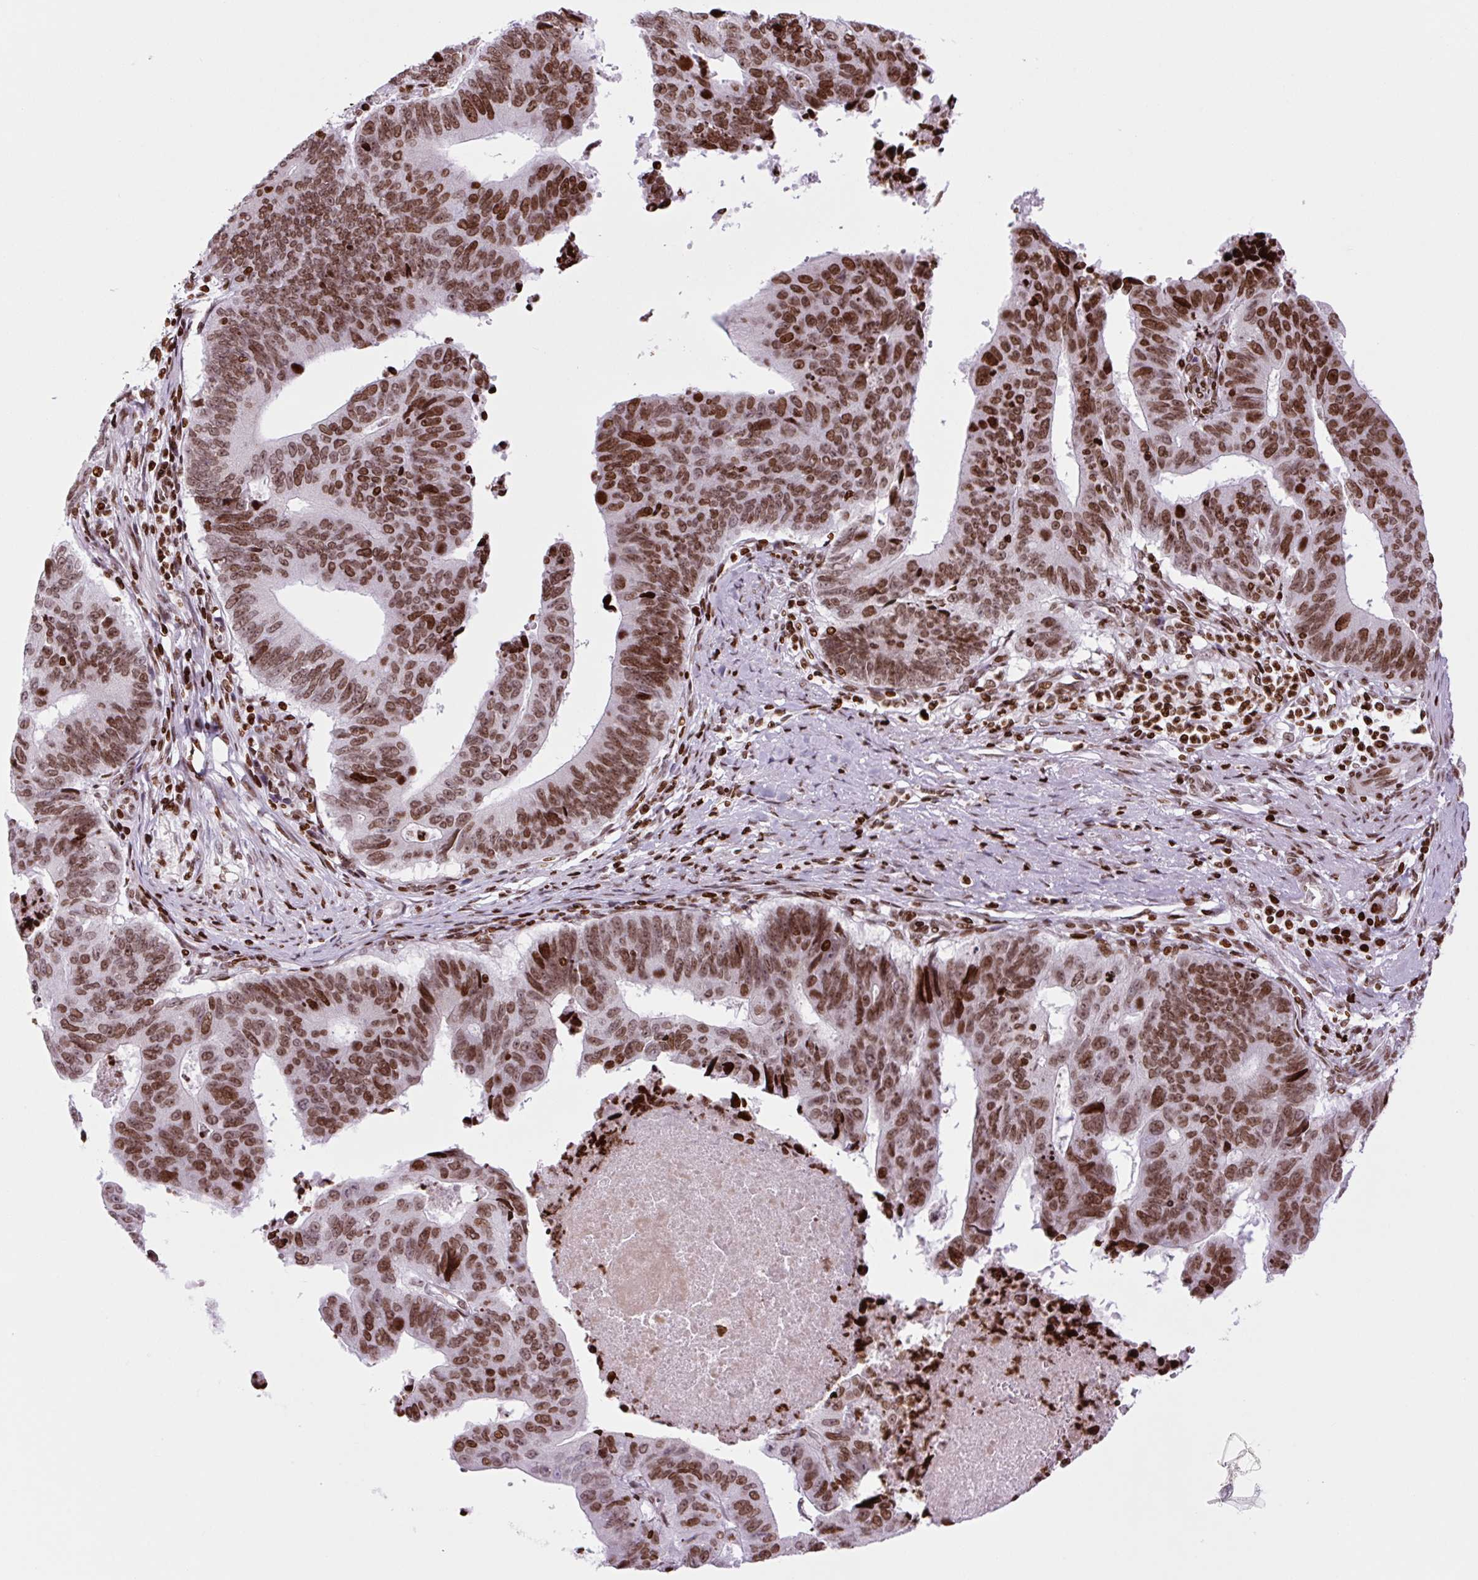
{"staining": {"intensity": "strong", "quantity": ">75%", "location": "nuclear"}, "tissue": "stomach cancer", "cell_type": "Tumor cells", "image_type": "cancer", "snomed": [{"axis": "morphology", "description": "Adenocarcinoma, NOS"}, {"axis": "topography", "description": "Stomach"}], "caption": "The micrograph demonstrates immunohistochemical staining of stomach adenocarcinoma. There is strong nuclear expression is appreciated in about >75% of tumor cells. (brown staining indicates protein expression, while blue staining denotes nuclei).", "gene": "H1-3", "patient": {"sex": "male", "age": 59}}